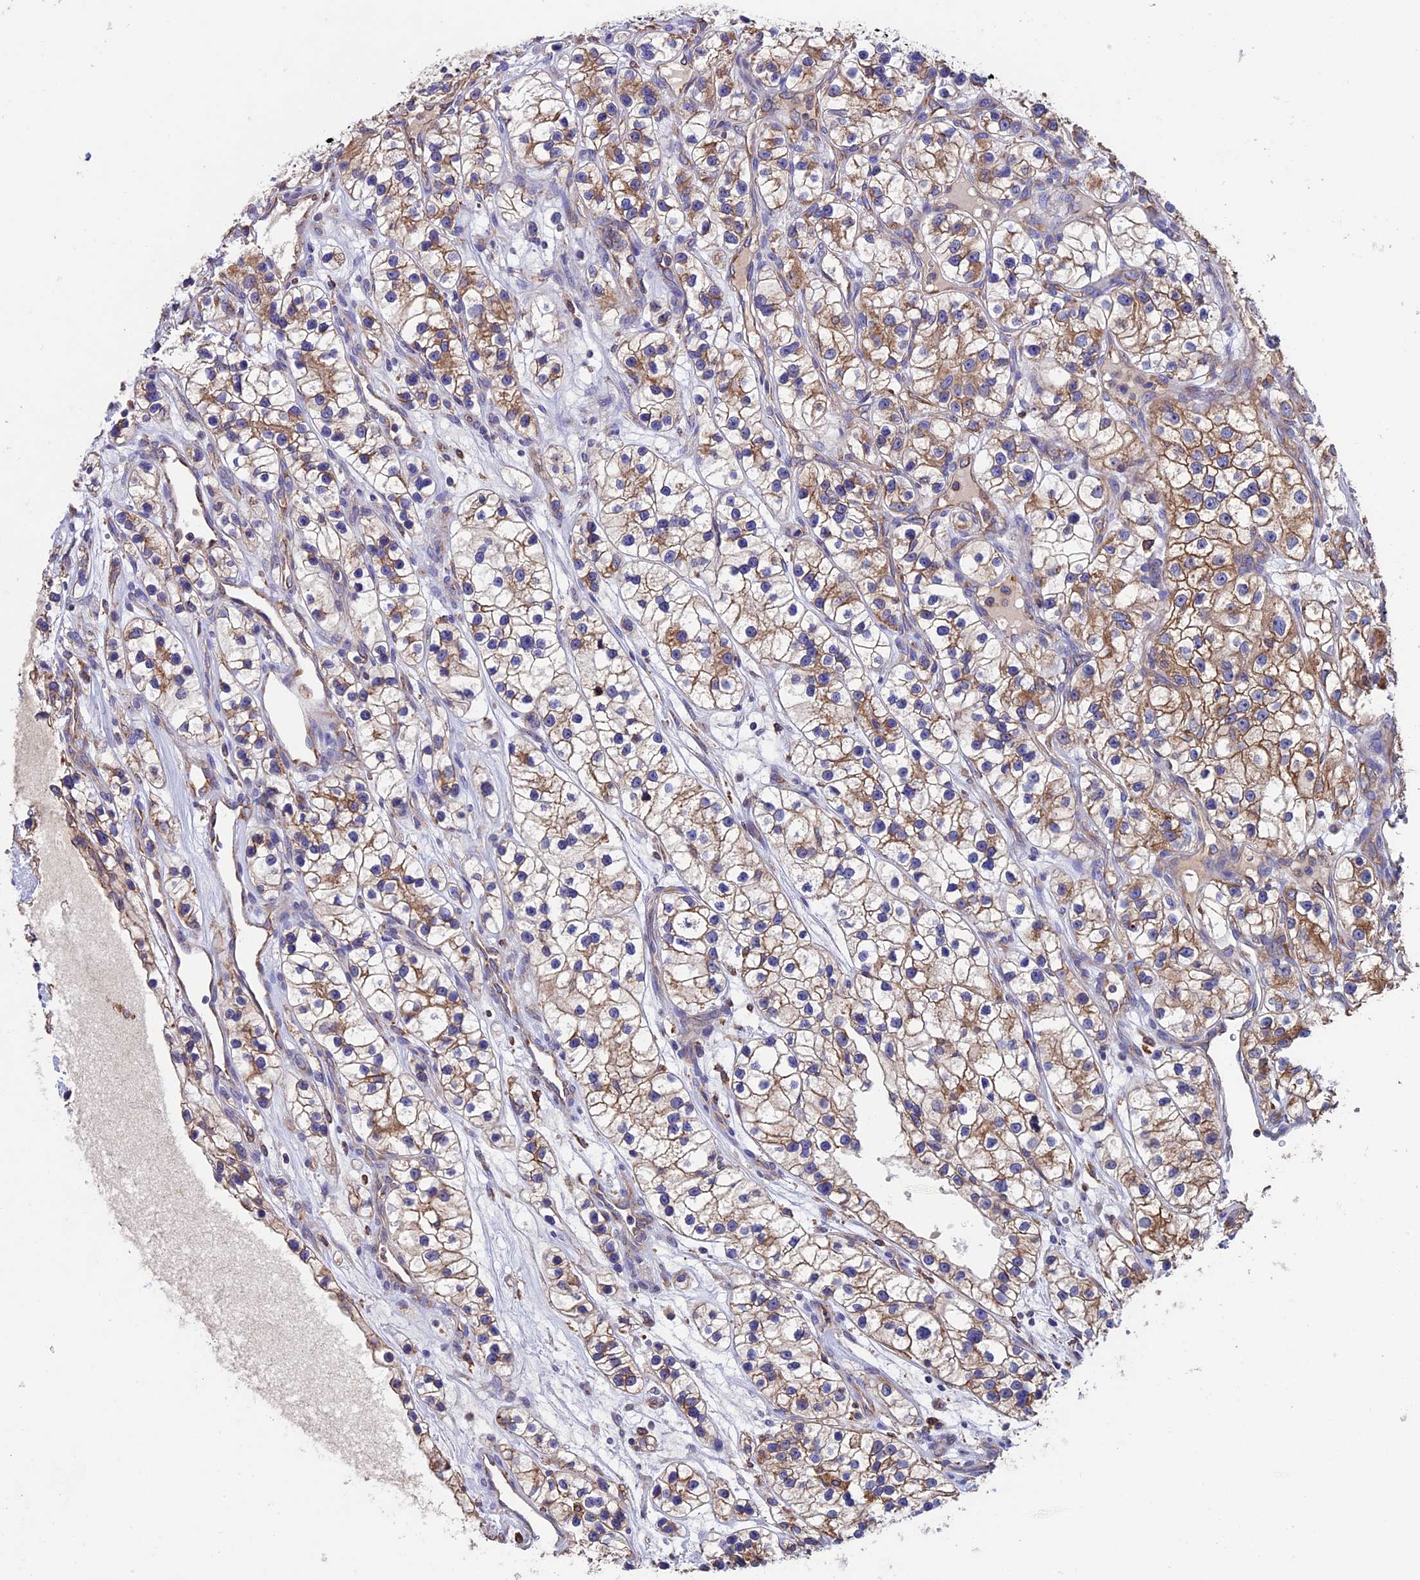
{"staining": {"intensity": "moderate", "quantity": "25%-75%", "location": "cytoplasmic/membranous"}, "tissue": "renal cancer", "cell_type": "Tumor cells", "image_type": "cancer", "snomed": [{"axis": "morphology", "description": "Adenocarcinoma, NOS"}, {"axis": "topography", "description": "Kidney"}], "caption": "Immunohistochemical staining of adenocarcinoma (renal) exhibits moderate cytoplasmic/membranous protein staining in about 25%-75% of tumor cells. The staining is performed using DAB (3,3'-diaminobenzidine) brown chromogen to label protein expression. The nuclei are counter-stained blue using hematoxylin.", "gene": "BTBD3", "patient": {"sex": "female", "age": 57}}